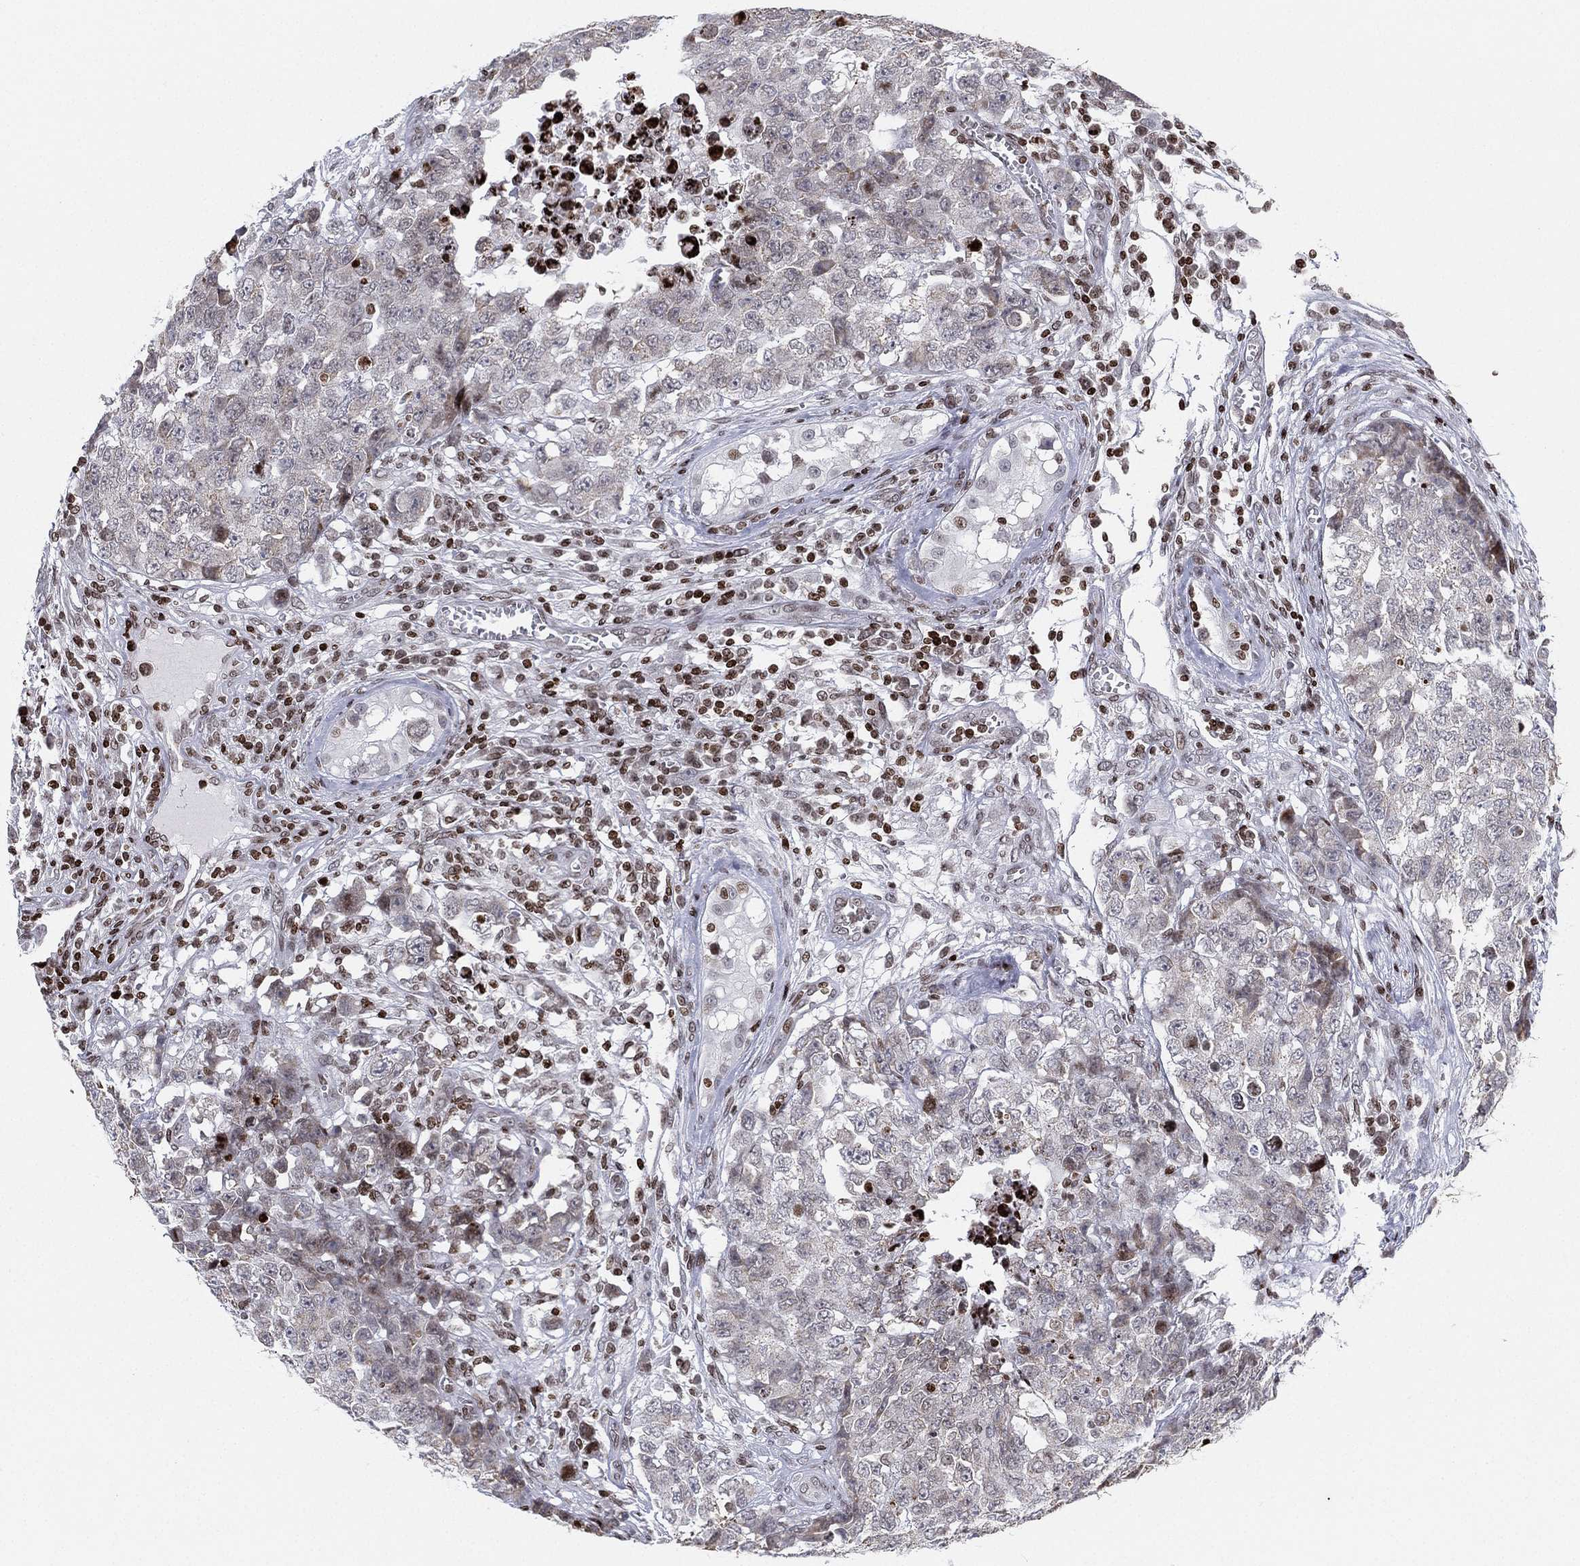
{"staining": {"intensity": "negative", "quantity": "none", "location": "none"}, "tissue": "testis cancer", "cell_type": "Tumor cells", "image_type": "cancer", "snomed": [{"axis": "morphology", "description": "Carcinoma, Embryonal, NOS"}, {"axis": "topography", "description": "Testis"}], "caption": "Immunohistochemical staining of testis cancer (embryonal carcinoma) demonstrates no significant staining in tumor cells.", "gene": "MFSD14A", "patient": {"sex": "male", "age": 23}}